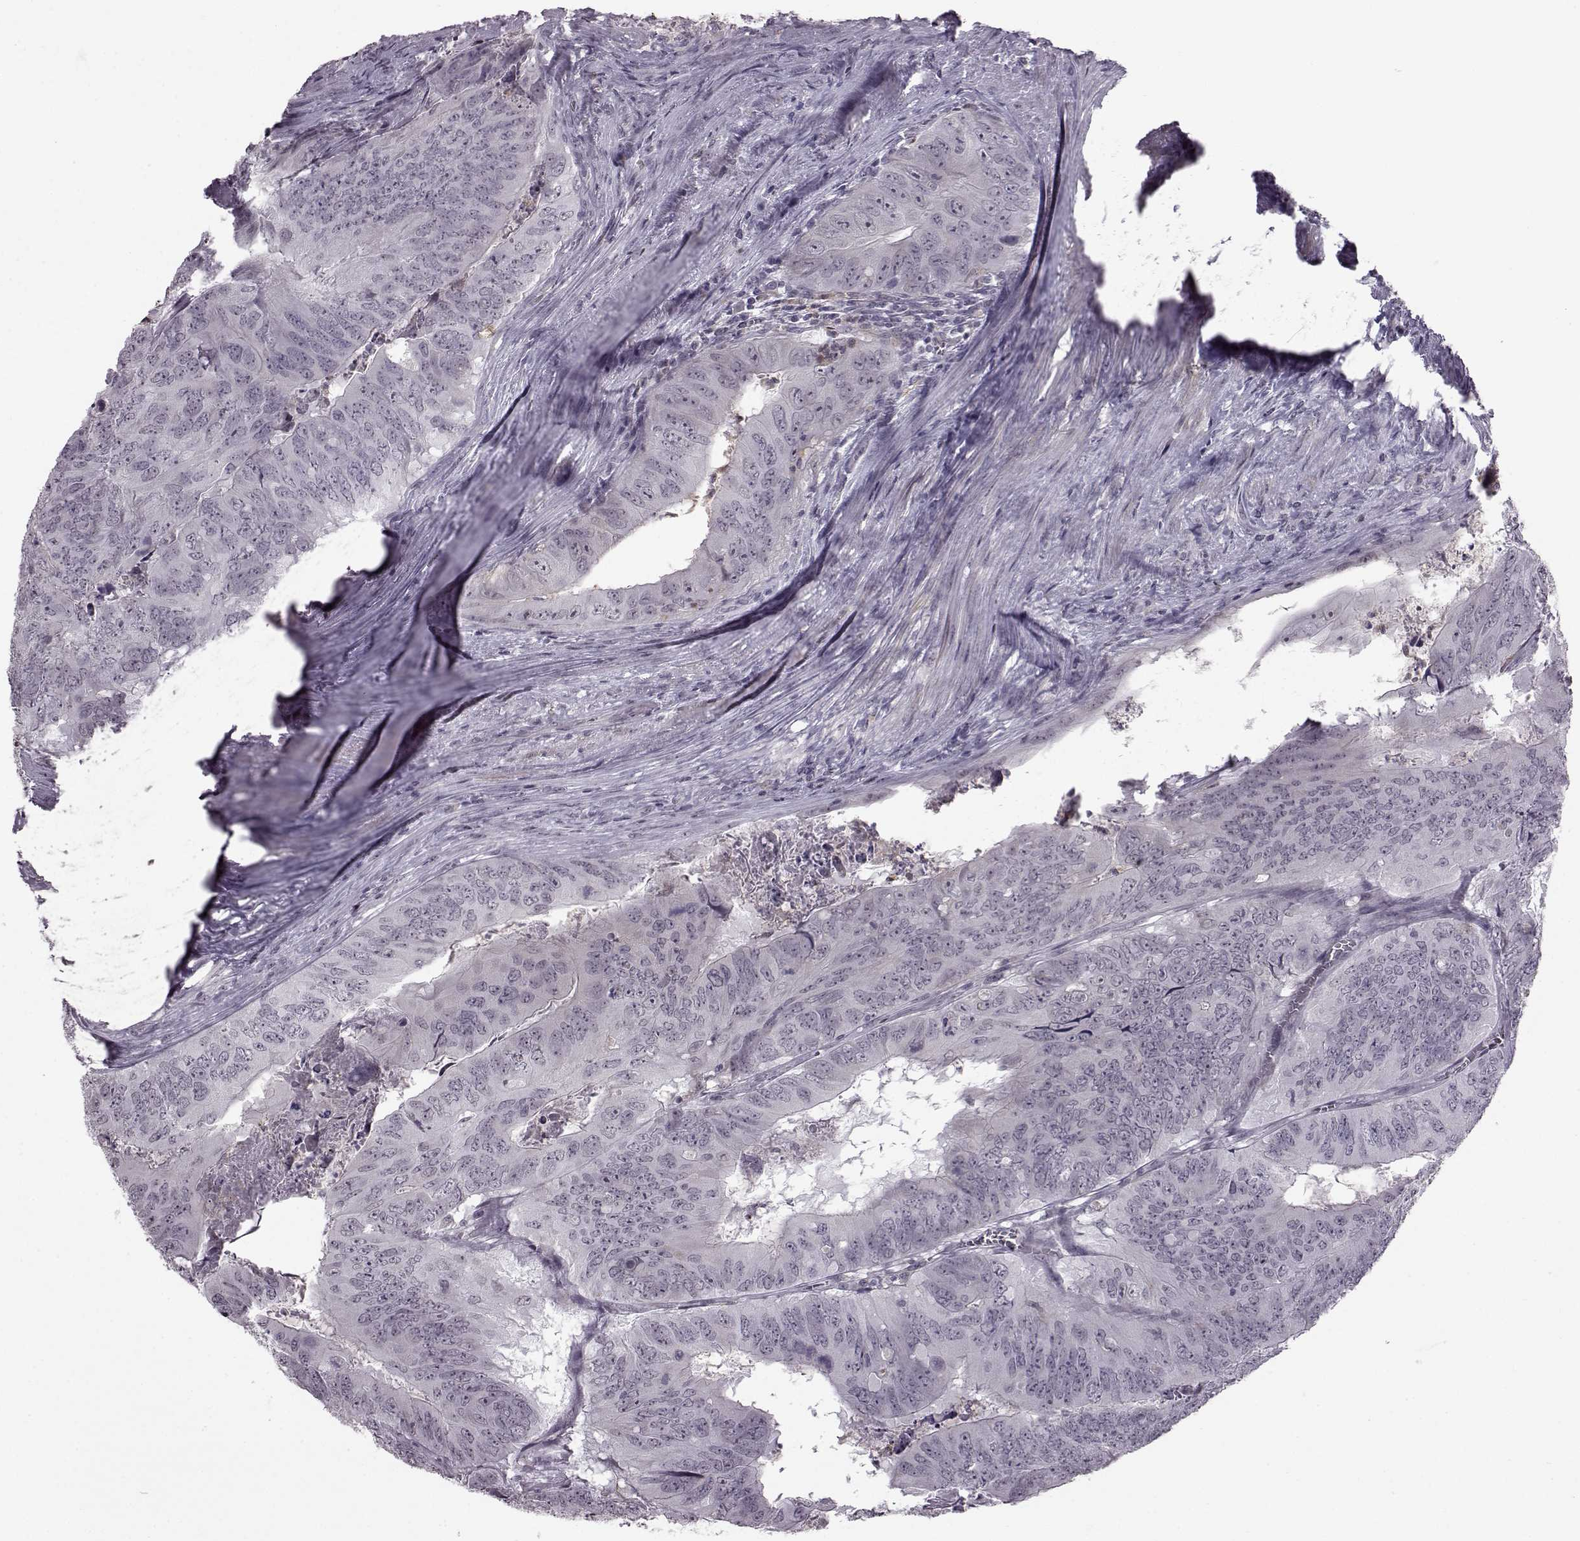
{"staining": {"intensity": "negative", "quantity": "none", "location": "none"}, "tissue": "colorectal cancer", "cell_type": "Tumor cells", "image_type": "cancer", "snomed": [{"axis": "morphology", "description": "Adenocarcinoma, NOS"}, {"axis": "topography", "description": "Colon"}], "caption": "High power microscopy micrograph of an immunohistochemistry image of colorectal adenocarcinoma, revealing no significant positivity in tumor cells. (IHC, brightfield microscopy, high magnification).", "gene": "SLC28A2", "patient": {"sex": "male", "age": 79}}